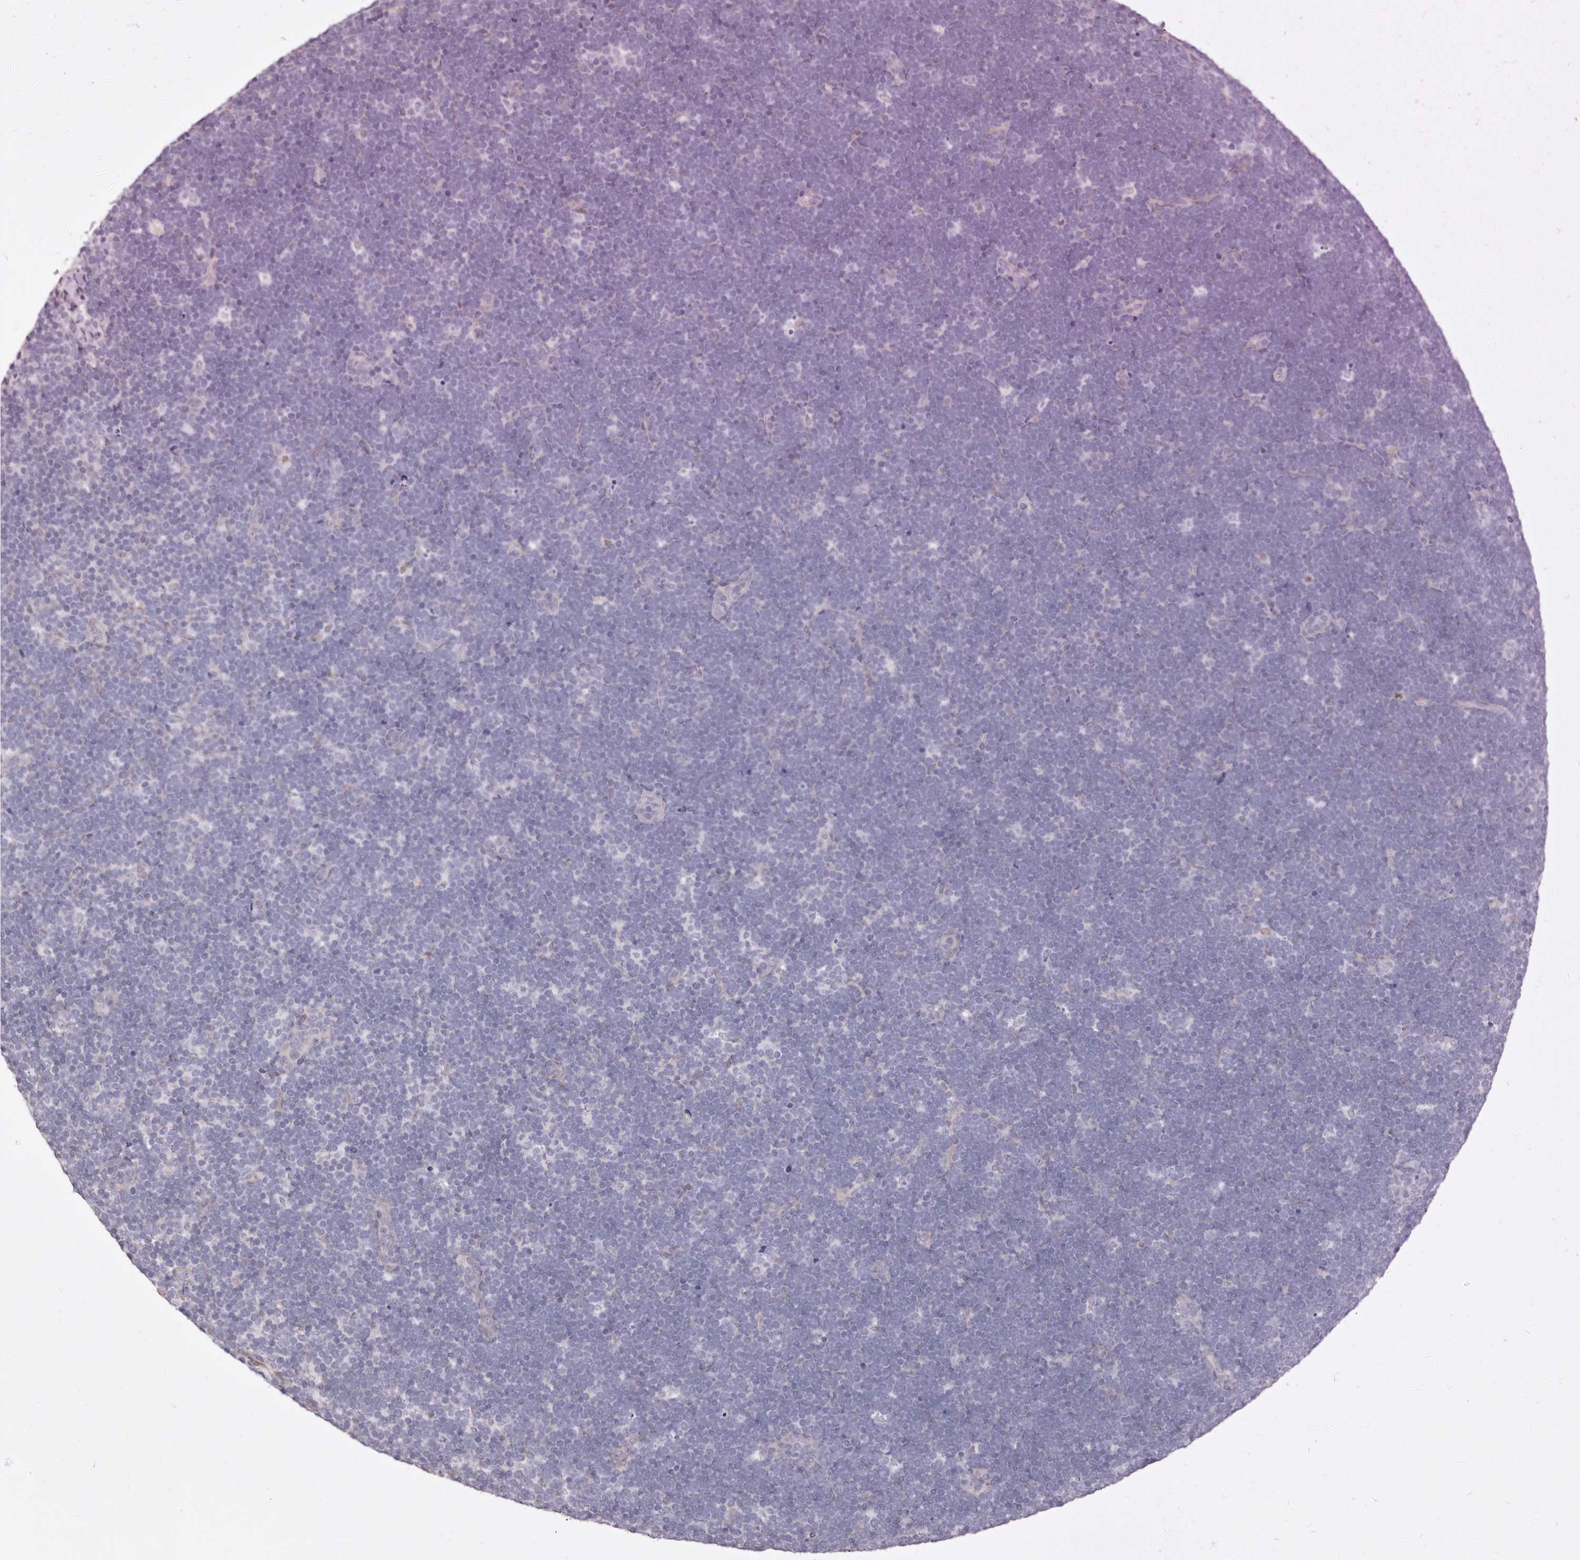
{"staining": {"intensity": "negative", "quantity": "none", "location": "none"}, "tissue": "lymphoma", "cell_type": "Tumor cells", "image_type": "cancer", "snomed": [{"axis": "morphology", "description": "Malignant lymphoma, non-Hodgkin's type, High grade"}, {"axis": "topography", "description": "Lymph node"}], "caption": "There is no significant expression in tumor cells of lymphoma.", "gene": "KHDRBS2", "patient": {"sex": "male", "age": 13}}